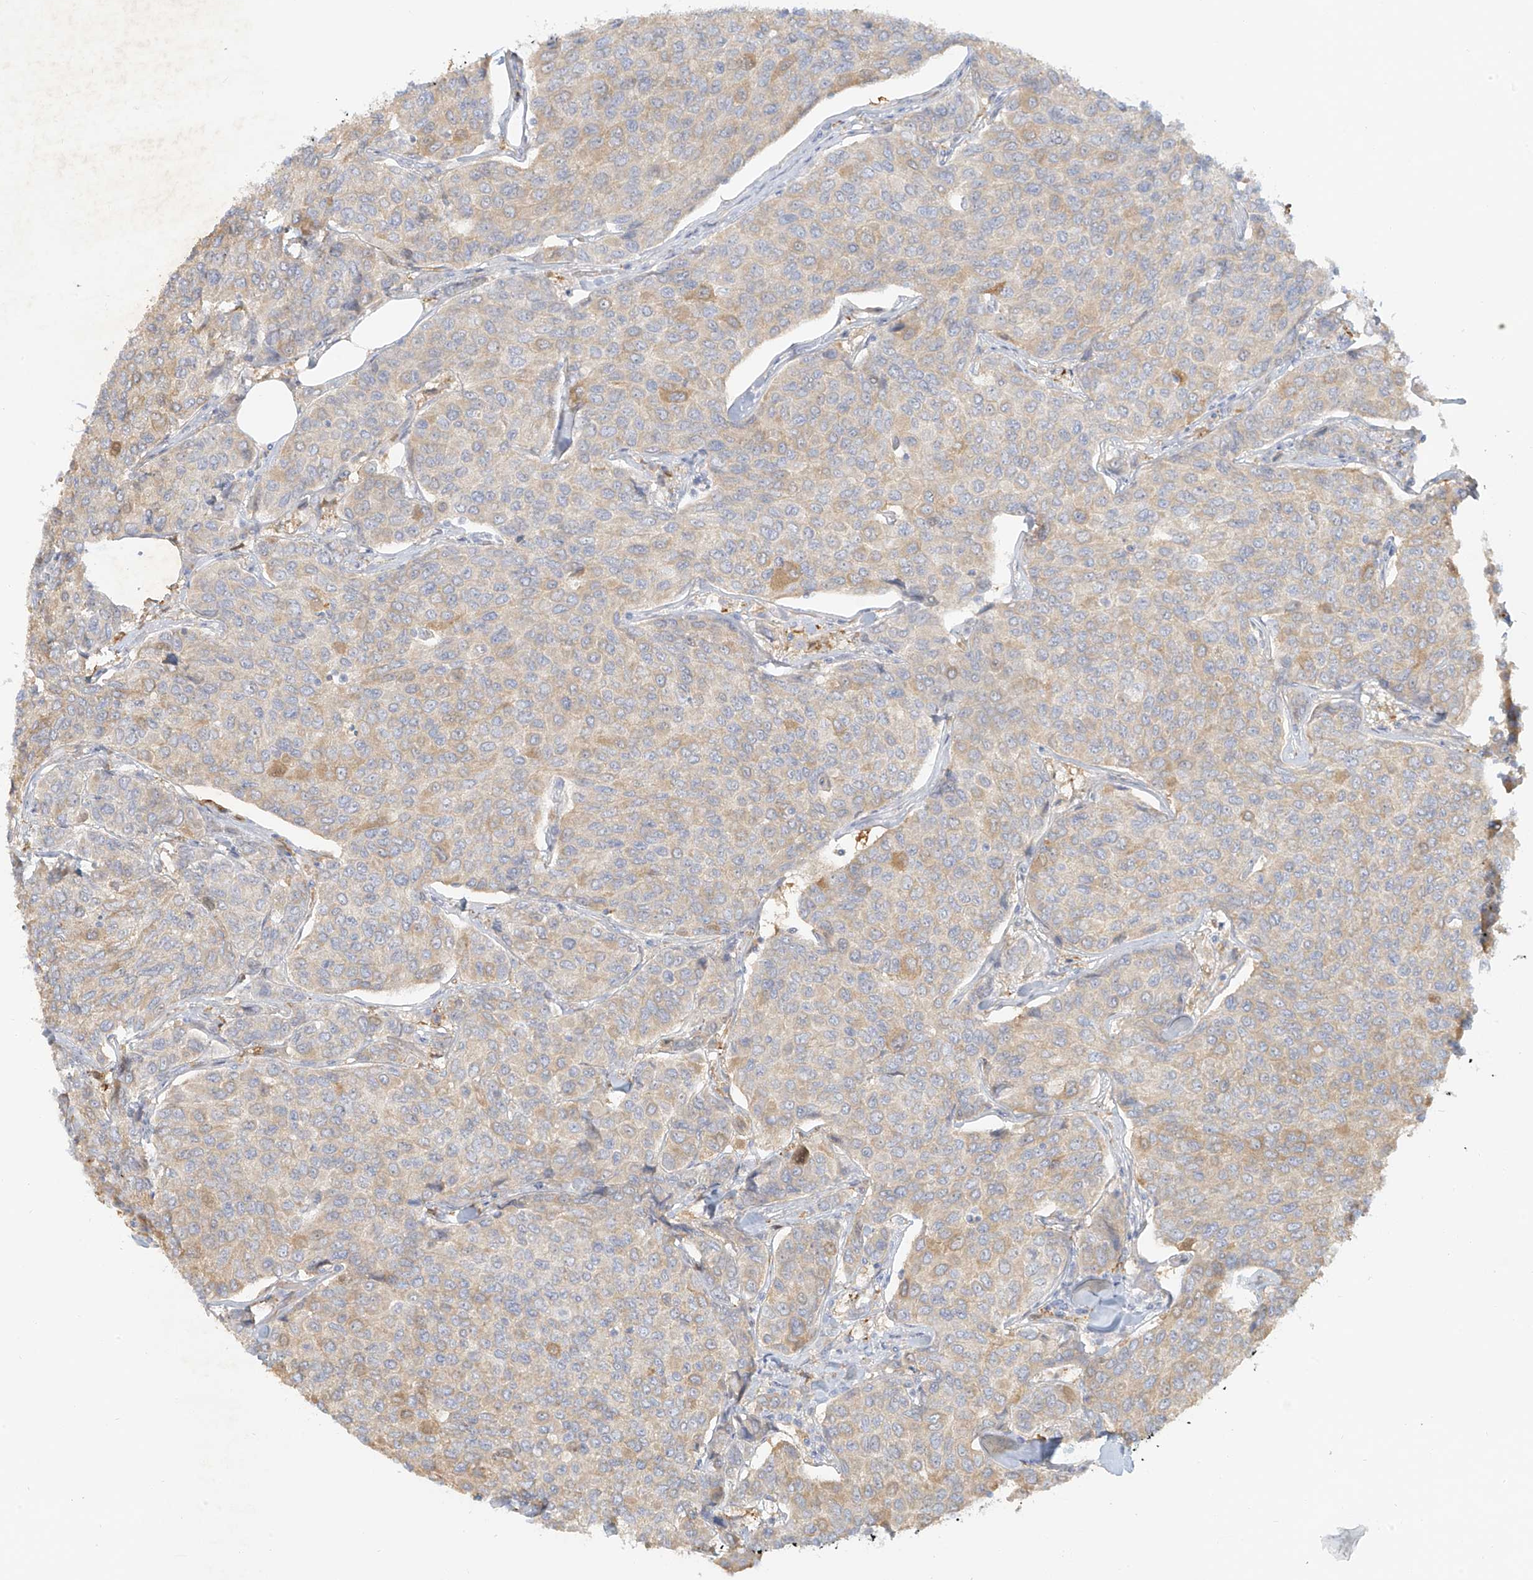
{"staining": {"intensity": "weak", "quantity": "<25%", "location": "cytoplasmic/membranous"}, "tissue": "breast cancer", "cell_type": "Tumor cells", "image_type": "cancer", "snomed": [{"axis": "morphology", "description": "Duct carcinoma"}, {"axis": "topography", "description": "Breast"}], "caption": "There is no significant expression in tumor cells of breast cancer.", "gene": "UPK1B", "patient": {"sex": "female", "age": 55}}